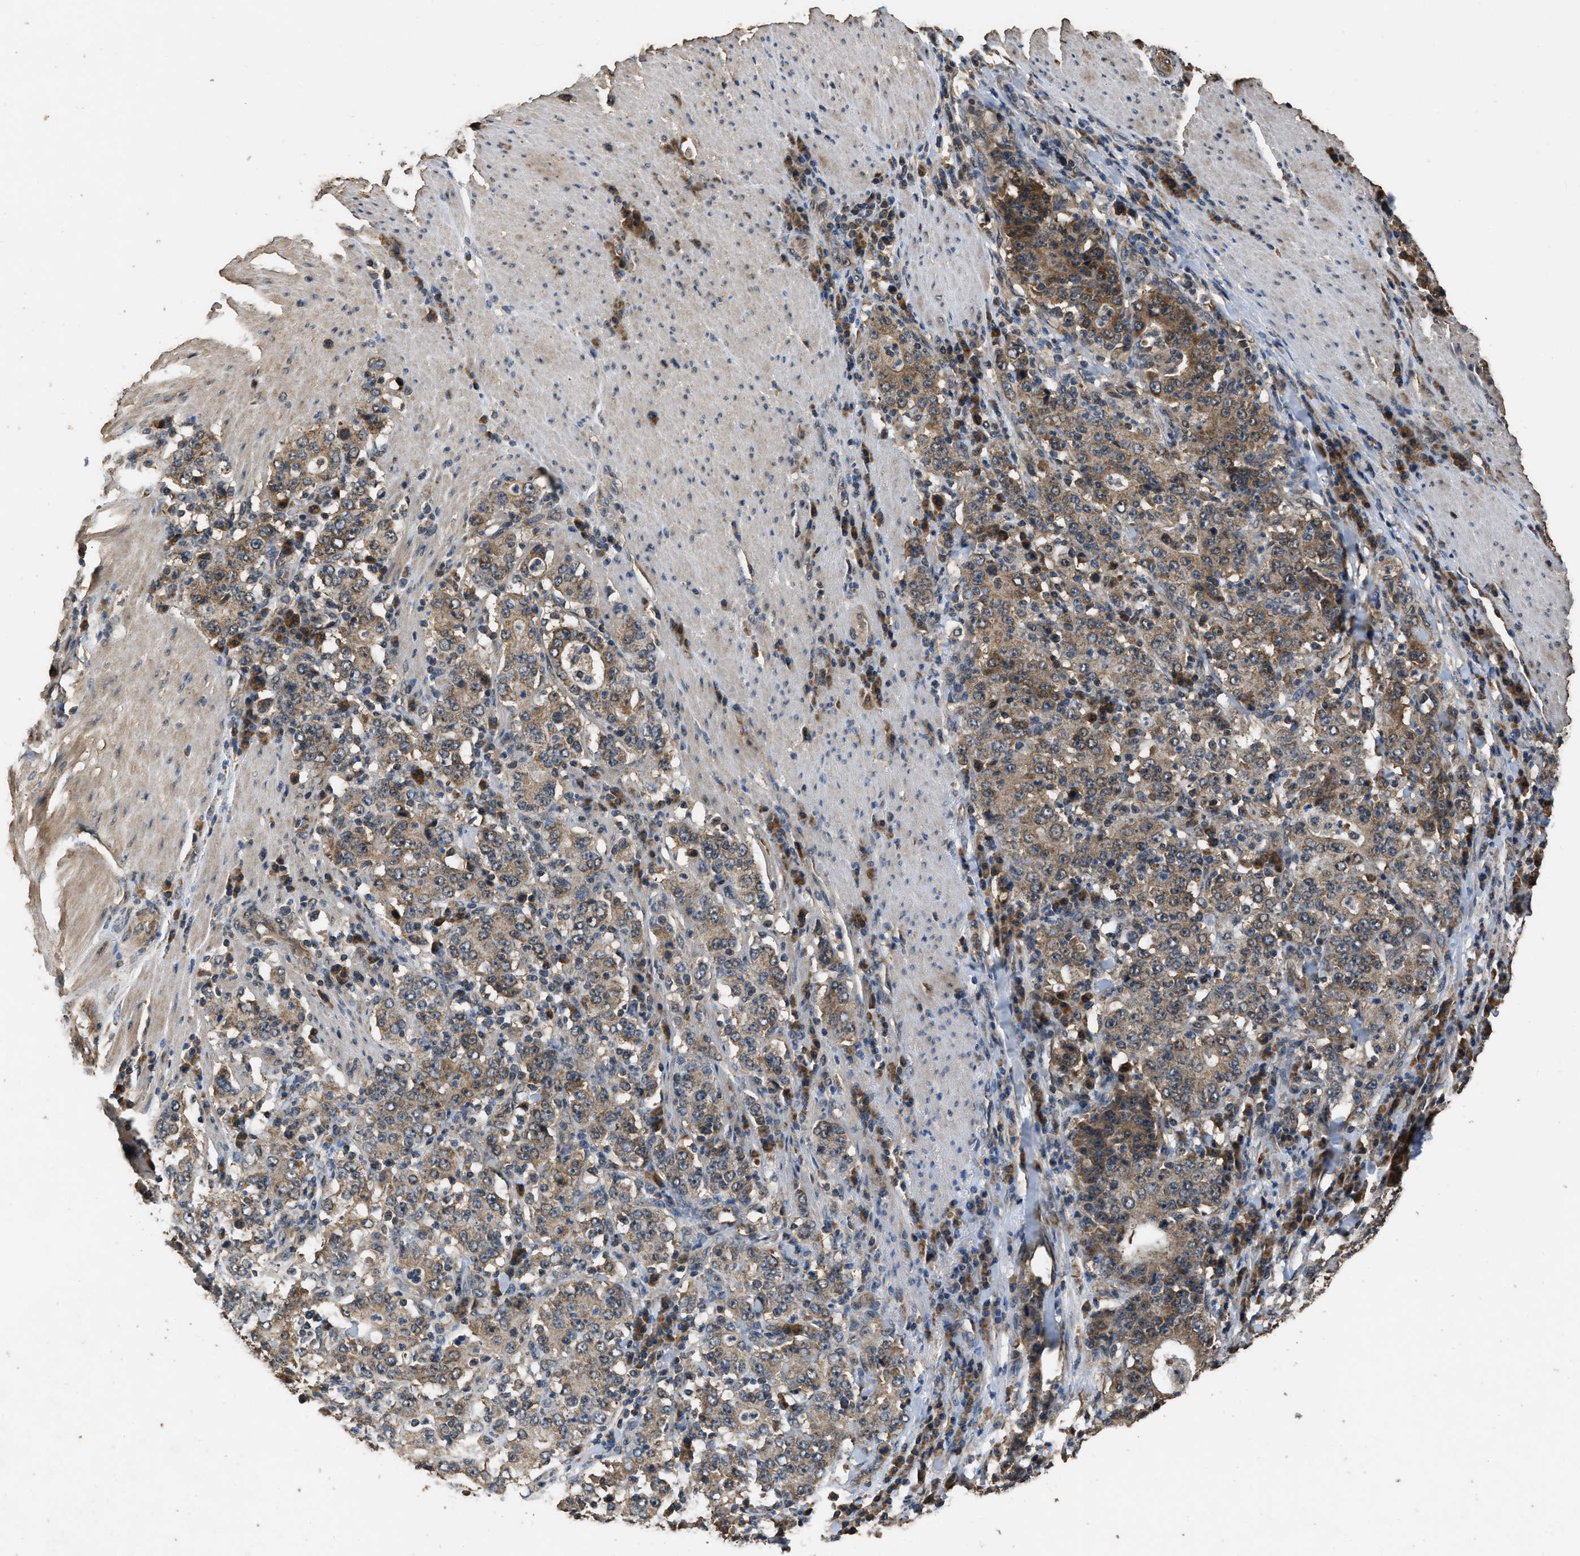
{"staining": {"intensity": "moderate", "quantity": "25%-75%", "location": "cytoplasmic/membranous"}, "tissue": "stomach cancer", "cell_type": "Tumor cells", "image_type": "cancer", "snomed": [{"axis": "morphology", "description": "Normal tissue, NOS"}, {"axis": "morphology", "description": "Adenocarcinoma, NOS"}, {"axis": "topography", "description": "Stomach, upper"}, {"axis": "topography", "description": "Stomach"}], "caption": "A photomicrograph of stomach adenocarcinoma stained for a protein displays moderate cytoplasmic/membranous brown staining in tumor cells.", "gene": "DENND6B", "patient": {"sex": "male", "age": 59}}